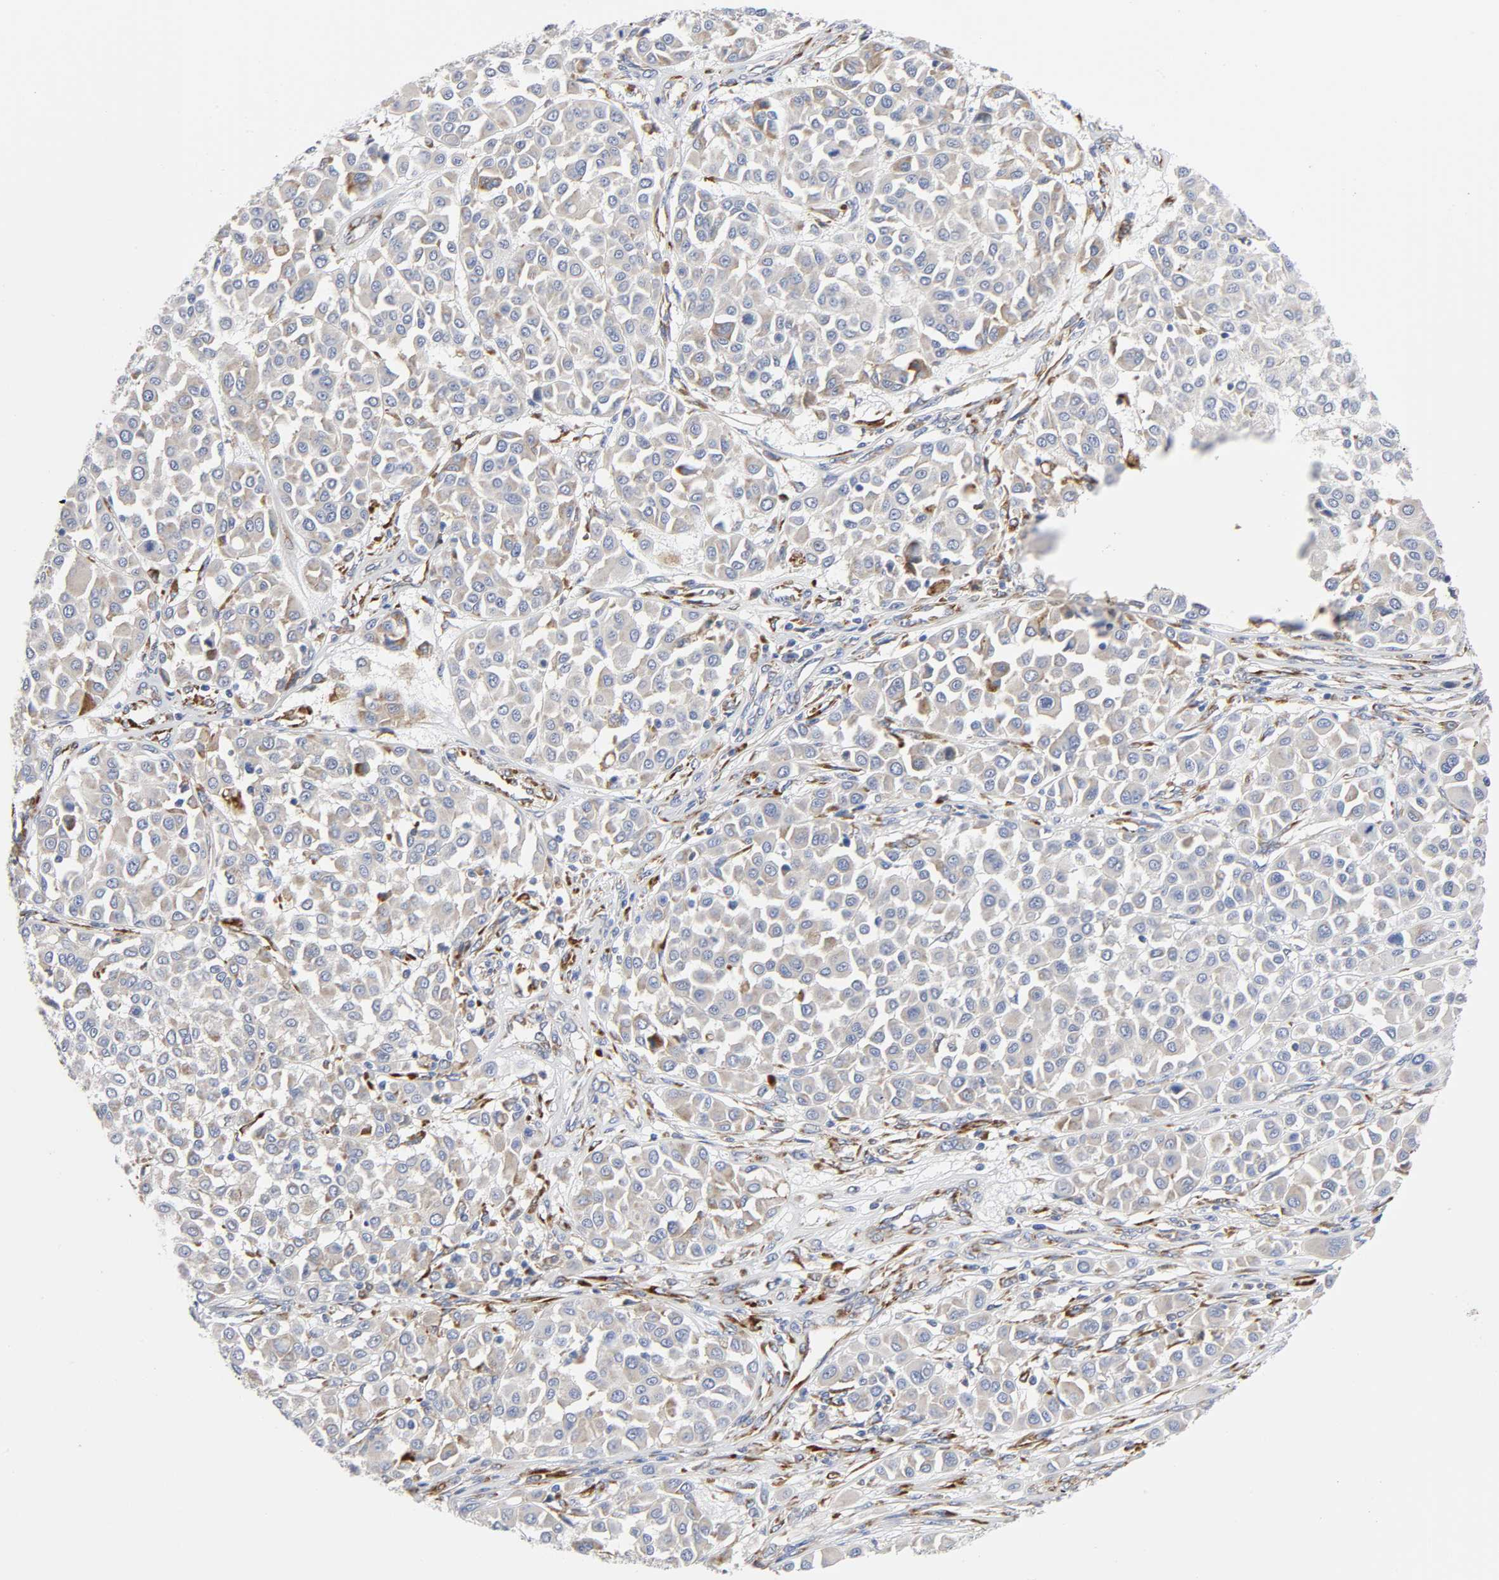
{"staining": {"intensity": "weak", "quantity": "25%-75%", "location": "cytoplasmic/membranous"}, "tissue": "melanoma", "cell_type": "Tumor cells", "image_type": "cancer", "snomed": [{"axis": "morphology", "description": "Malignant melanoma, Metastatic site"}, {"axis": "topography", "description": "Soft tissue"}], "caption": "A micrograph of human melanoma stained for a protein exhibits weak cytoplasmic/membranous brown staining in tumor cells.", "gene": "REL", "patient": {"sex": "male", "age": 41}}